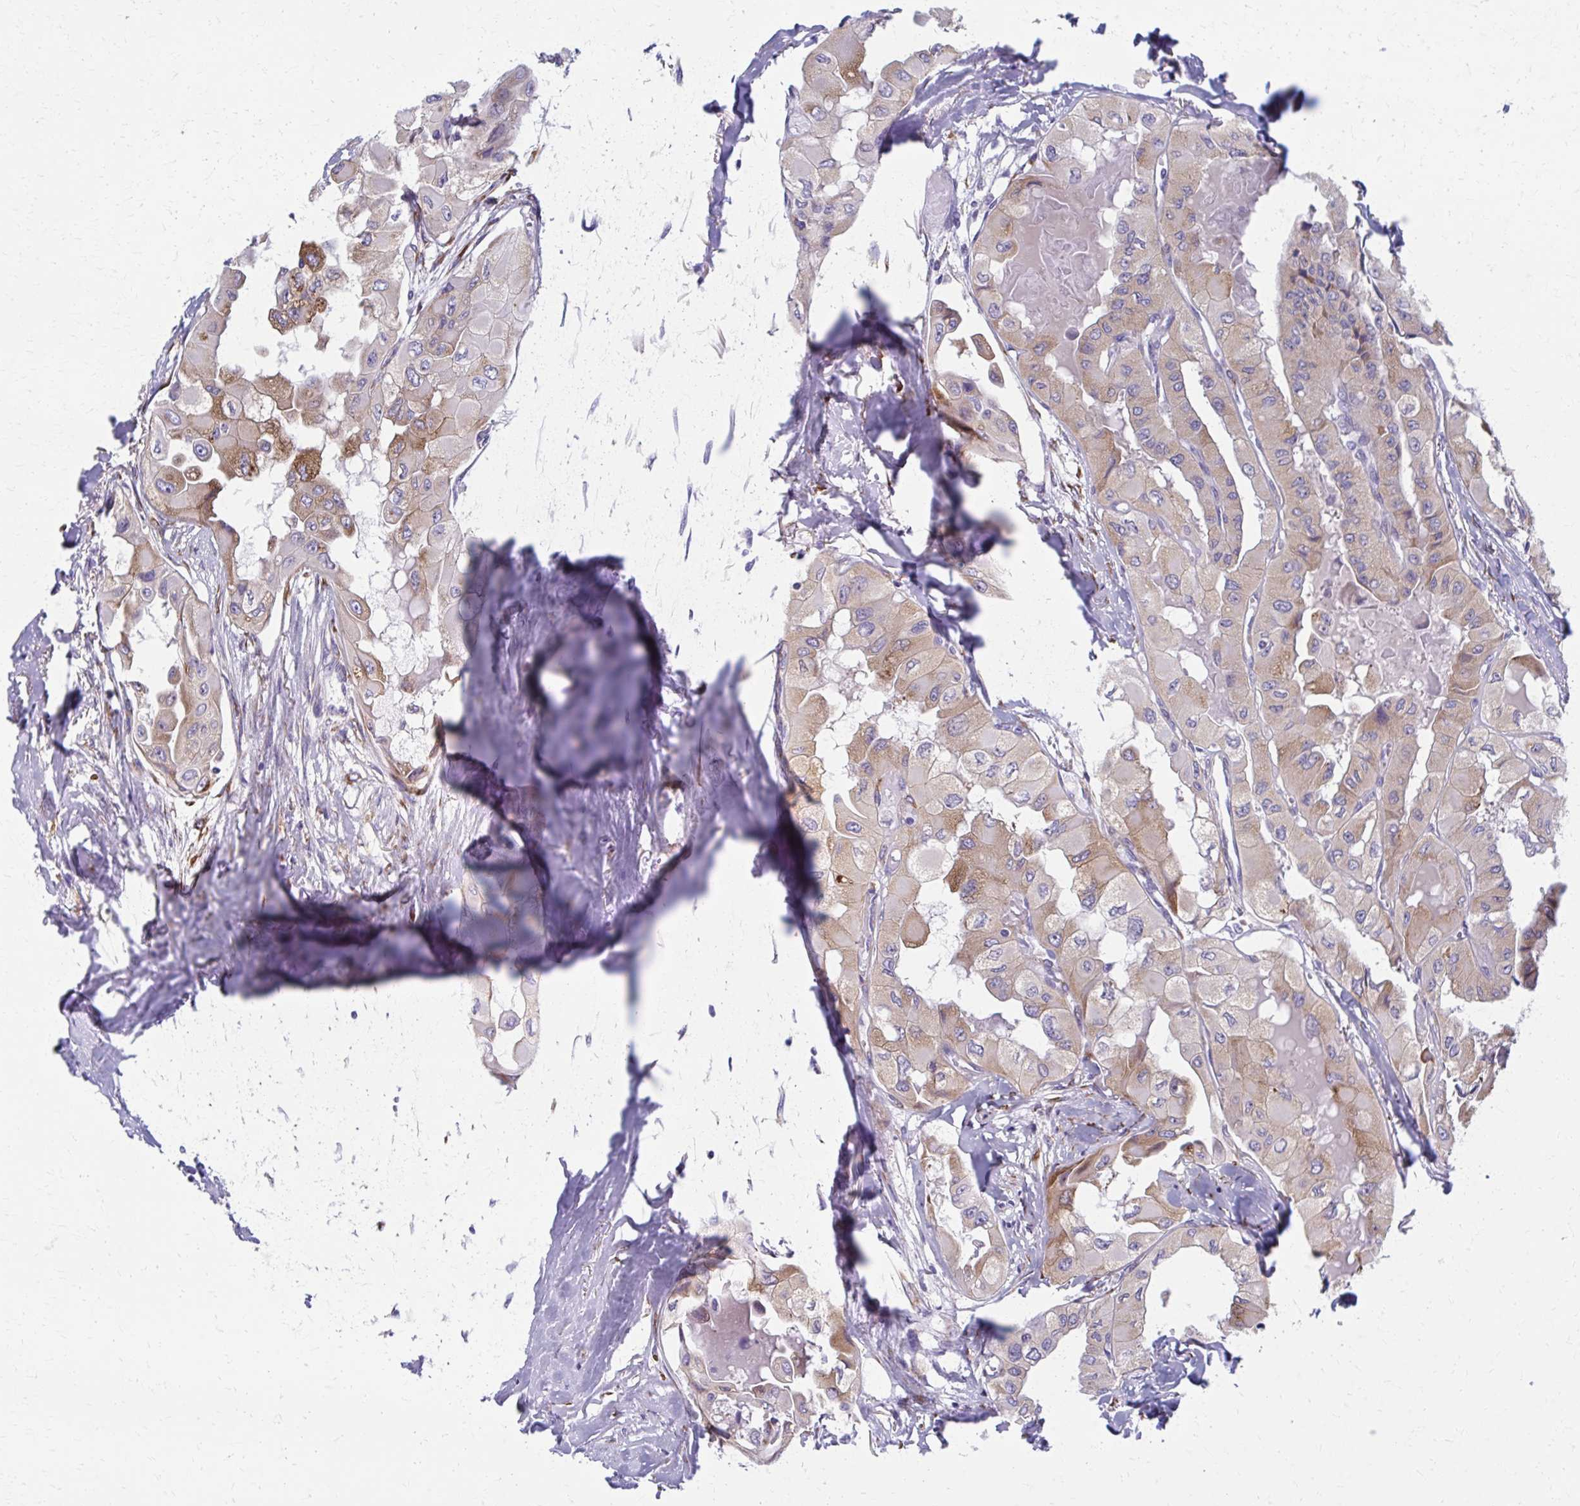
{"staining": {"intensity": "weak", "quantity": ">75%", "location": "cytoplasmic/membranous"}, "tissue": "thyroid cancer", "cell_type": "Tumor cells", "image_type": "cancer", "snomed": [{"axis": "morphology", "description": "Normal tissue, NOS"}, {"axis": "morphology", "description": "Papillary adenocarcinoma, NOS"}, {"axis": "topography", "description": "Thyroid gland"}], "caption": "Protein expression analysis of human thyroid cancer (papillary adenocarcinoma) reveals weak cytoplasmic/membranous positivity in about >75% of tumor cells. Using DAB (3,3'-diaminobenzidine) (brown) and hematoxylin (blue) stains, captured at high magnification using brightfield microscopy.", "gene": "SPATS2L", "patient": {"sex": "female", "age": 59}}